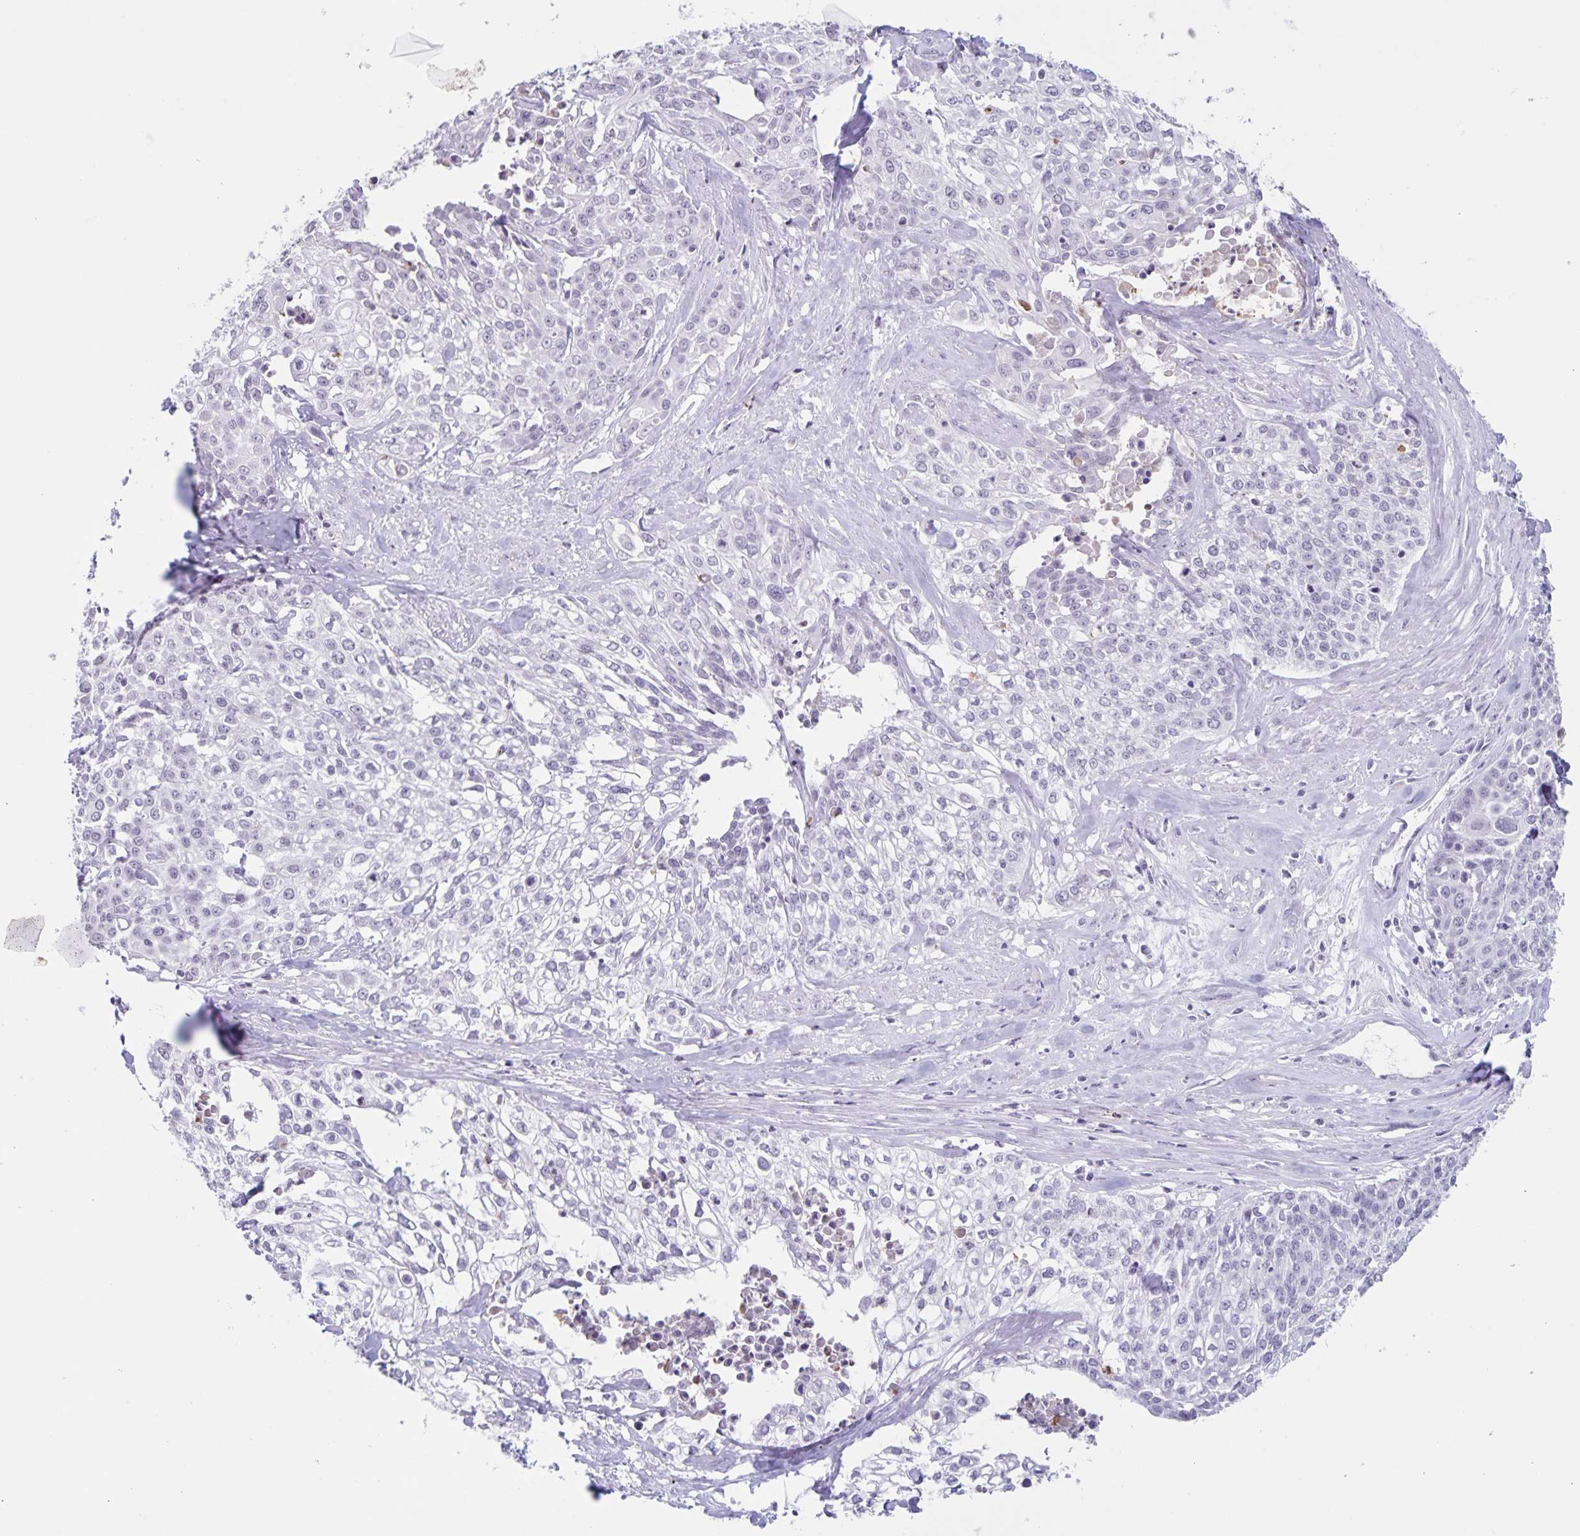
{"staining": {"intensity": "negative", "quantity": "none", "location": "none"}, "tissue": "cervical cancer", "cell_type": "Tumor cells", "image_type": "cancer", "snomed": [{"axis": "morphology", "description": "Squamous cell carcinoma, NOS"}, {"axis": "topography", "description": "Cervix"}], "caption": "Immunohistochemical staining of human cervical cancer (squamous cell carcinoma) shows no significant expression in tumor cells. The staining was performed using DAB (3,3'-diaminobenzidine) to visualize the protein expression in brown, while the nuclei were stained in blue with hematoxylin (Magnification: 20x).", "gene": "LCE6A", "patient": {"sex": "female", "age": 39}}